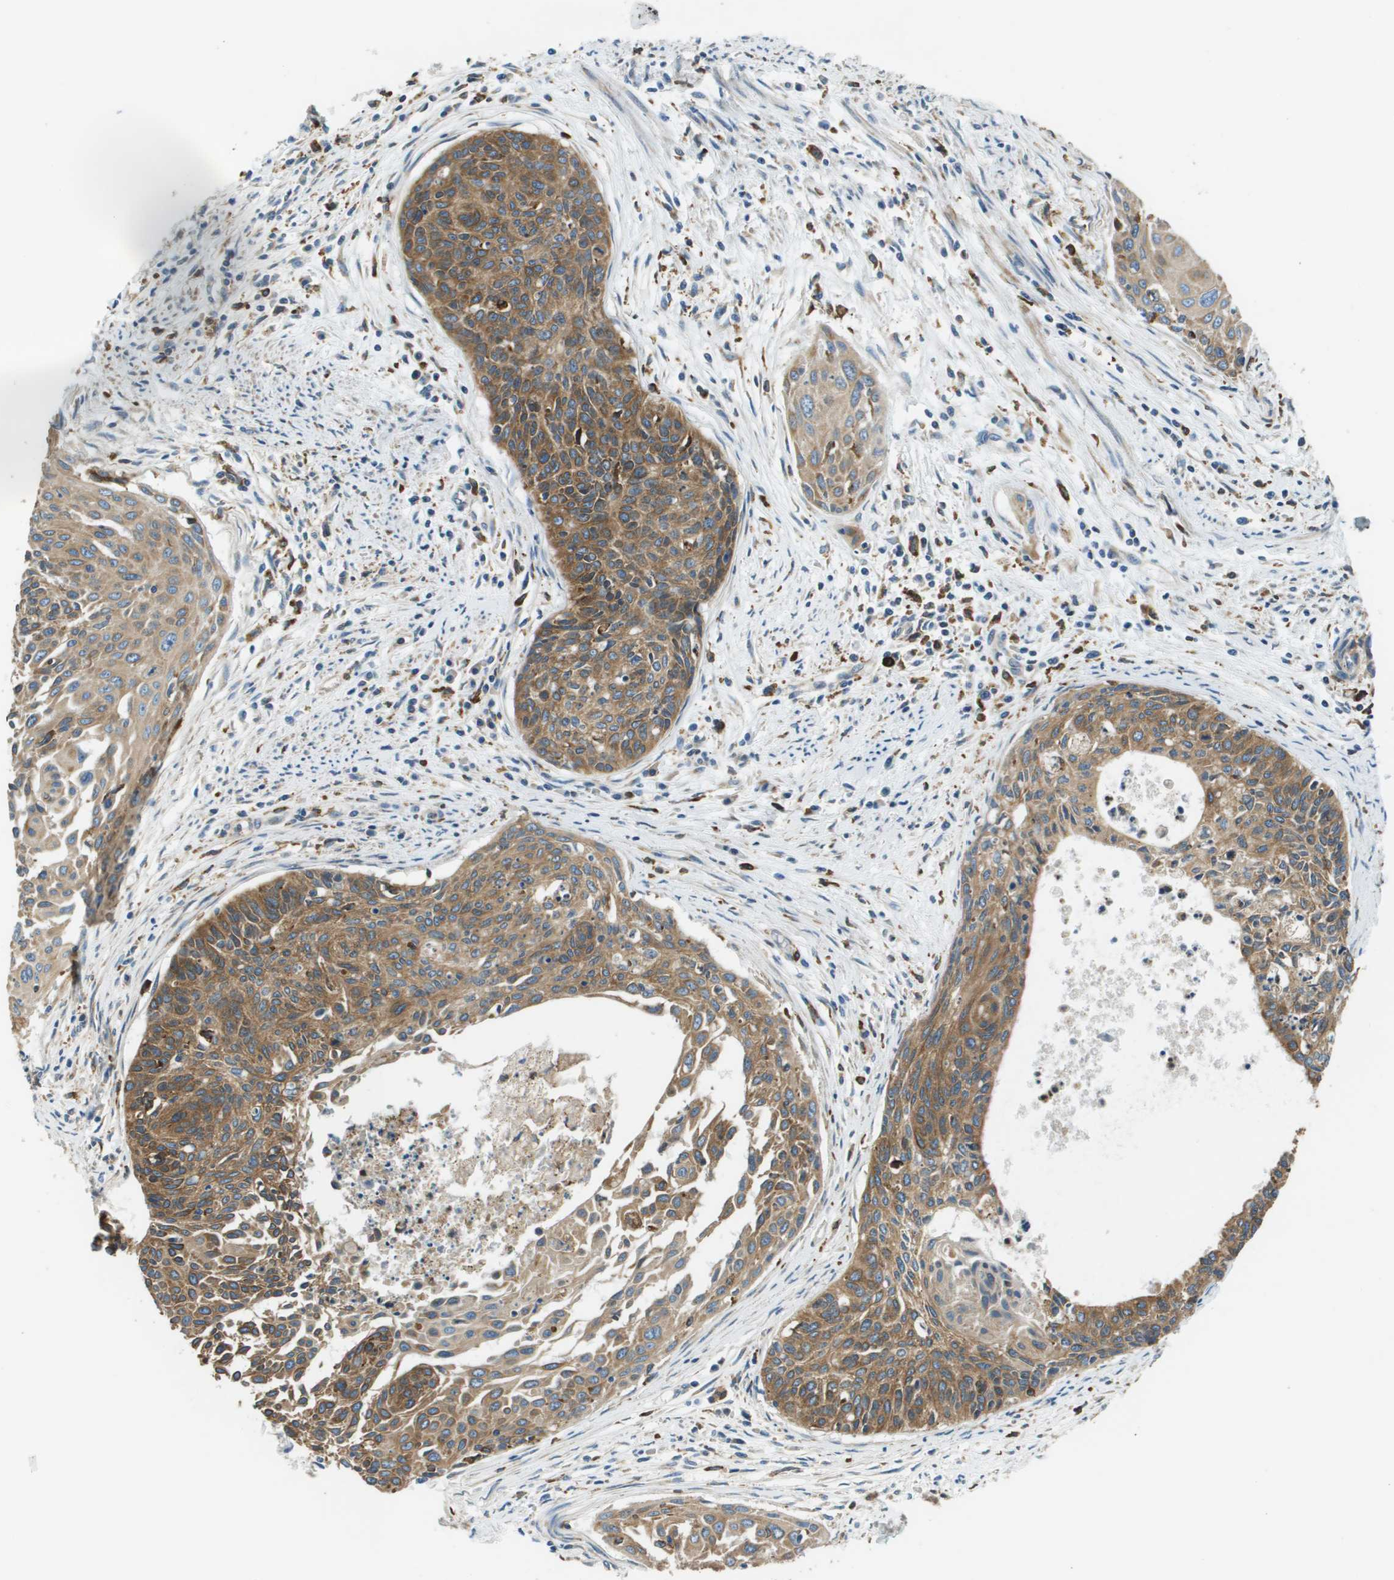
{"staining": {"intensity": "moderate", "quantity": ">75%", "location": "cytoplasmic/membranous"}, "tissue": "cervical cancer", "cell_type": "Tumor cells", "image_type": "cancer", "snomed": [{"axis": "morphology", "description": "Squamous cell carcinoma, NOS"}, {"axis": "topography", "description": "Cervix"}], "caption": "Cervical squamous cell carcinoma stained for a protein reveals moderate cytoplasmic/membranous positivity in tumor cells.", "gene": "CNPY3", "patient": {"sex": "female", "age": 55}}